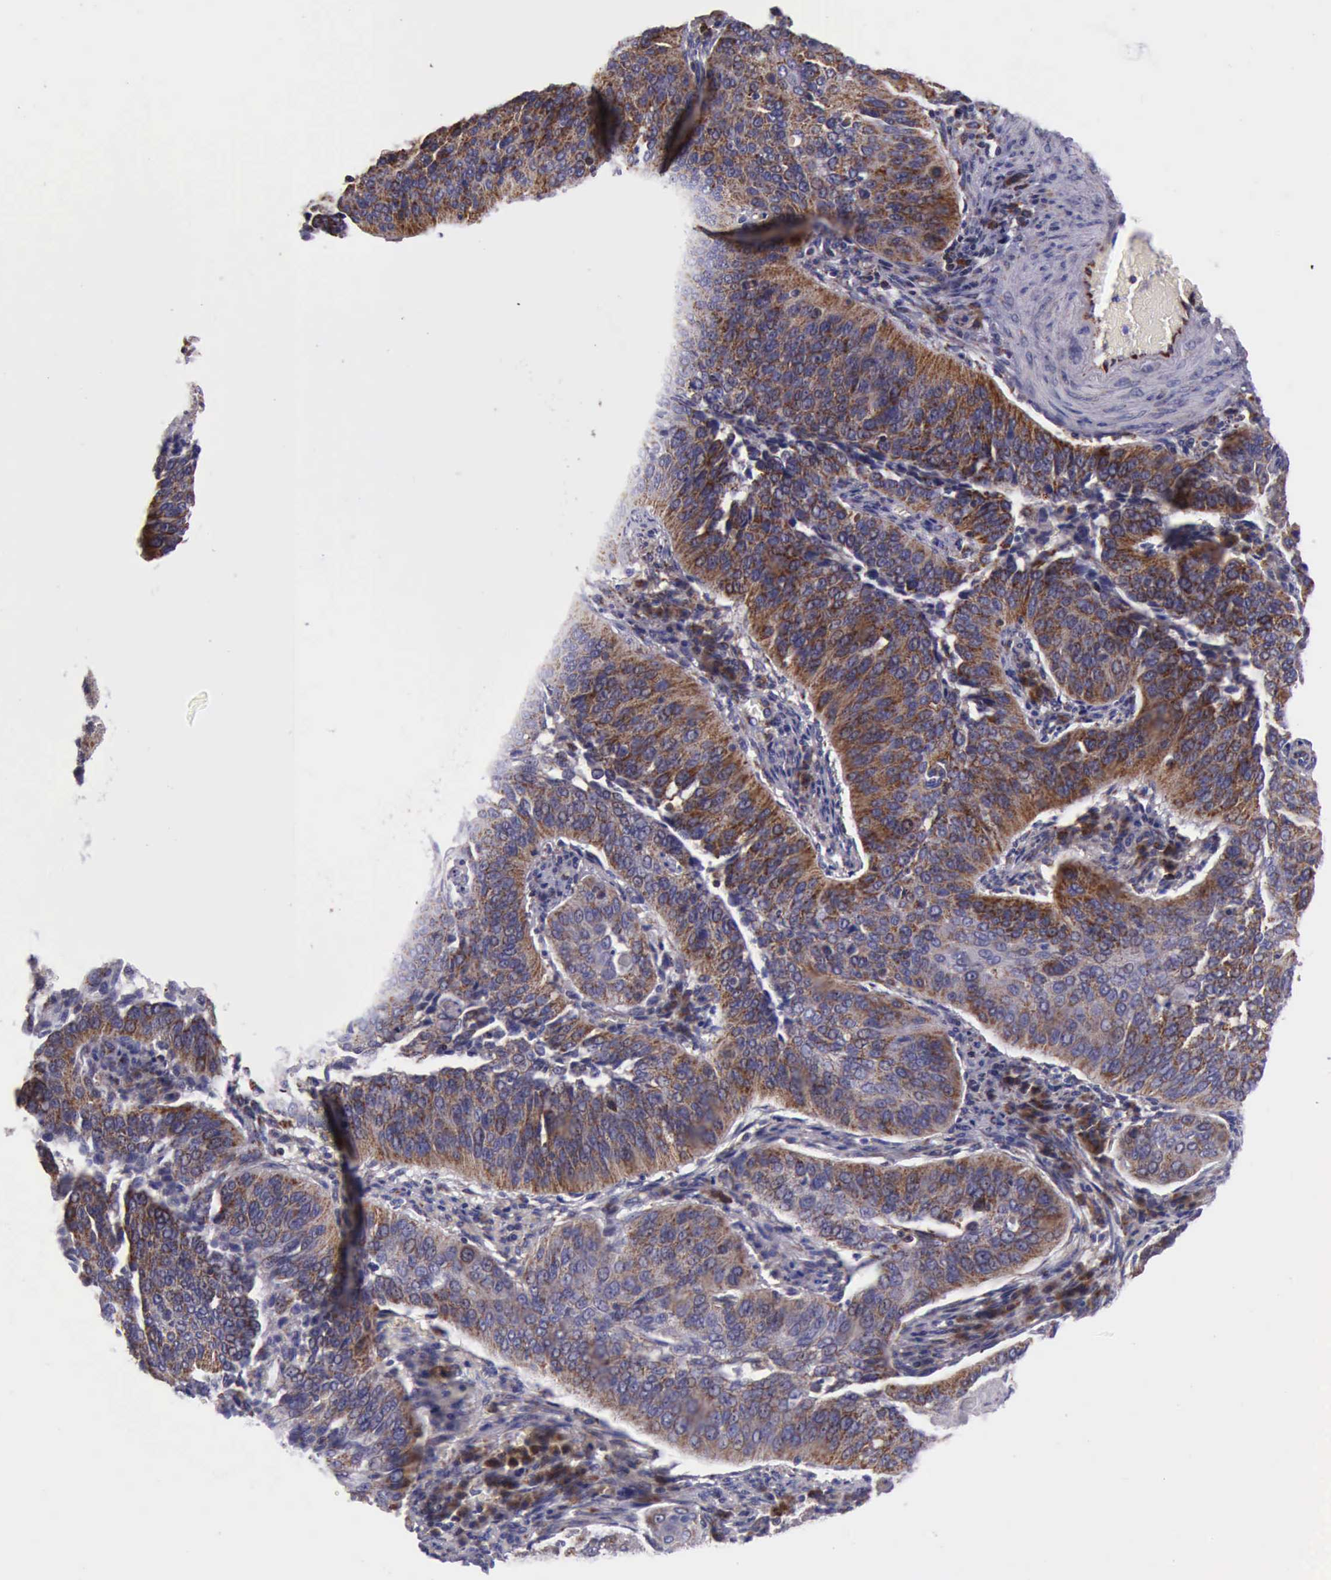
{"staining": {"intensity": "moderate", "quantity": ">75%", "location": "cytoplasmic/membranous"}, "tissue": "cervical cancer", "cell_type": "Tumor cells", "image_type": "cancer", "snomed": [{"axis": "morphology", "description": "Squamous cell carcinoma, NOS"}, {"axis": "topography", "description": "Cervix"}], "caption": "Protein expression analysis of human squamous cell carcinoma (cervical) reveals moderate cytoplasmic/membranous expression in about >75% of tumor cells.", "gene": "TXN2", "patient": {"sex": "female", "age": 39}}